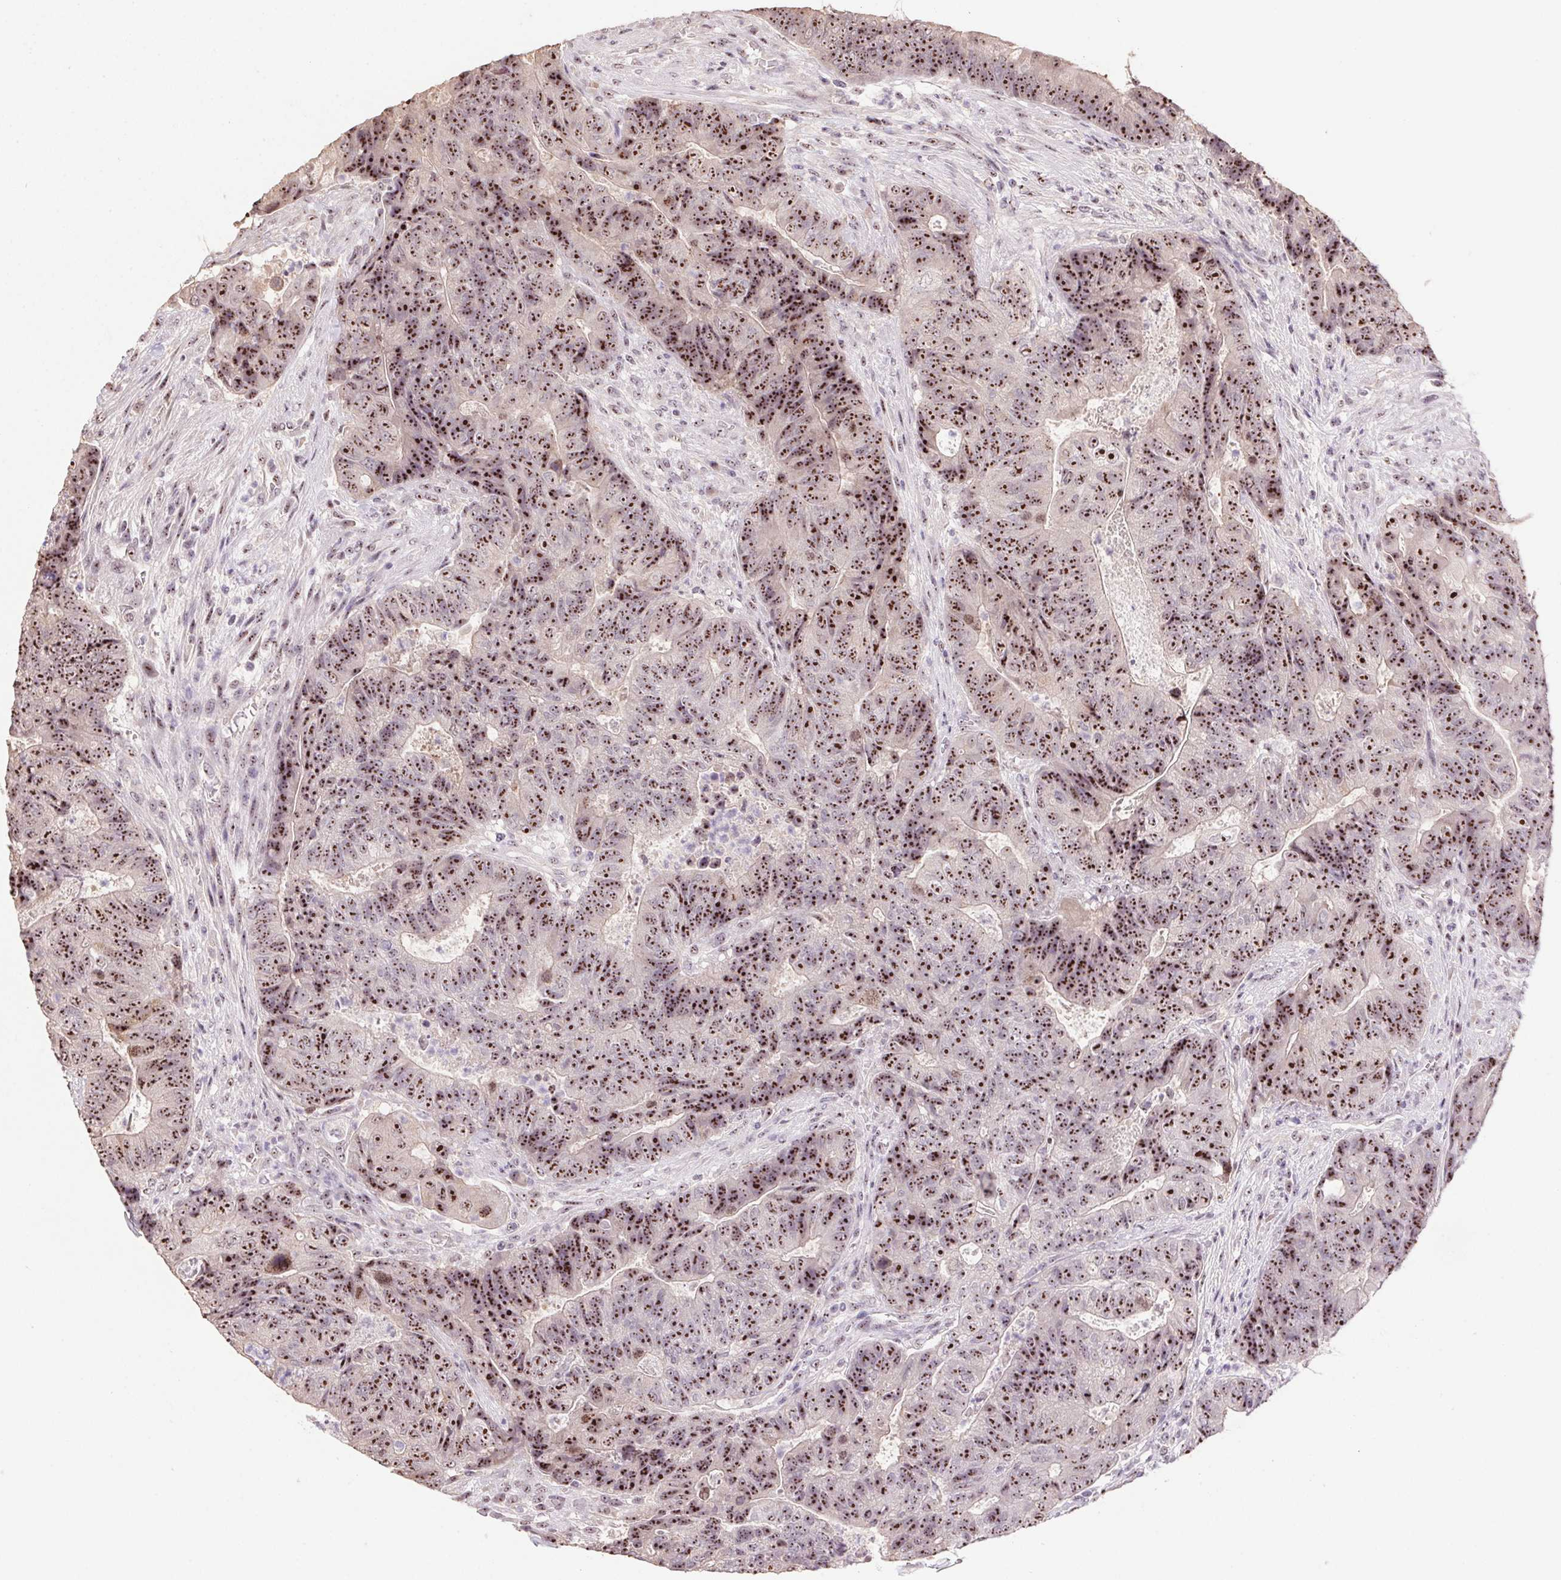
{"staining": {"intensity": "moderate", "quantity": ">75%", "location": "nuclear"}, "tissue": "colorectal cancer", "cell_type": "Tumor cells", "image_type": "cancer", "snomed": [{"axis": "morphology", "description": "Normal tissue, NOS"}, {"axis": "morphology", "description": "Adenocarcinoma, NOS"}, {"axis": "topography", "description": "Colon"}], "caption": "Immunohistochemical staining of adenocarcinoma (colorectal) exhibits moderate nuclear protein positivity in approximately >75% of tumor cells. The staining was performed using DAB to visualize the protein expression in brown, while the nuclei were stained in blue with hematoxylin (Magnification: 20x).", "gene": "BATF2", "patient": {"sex": "female", "age": 48}}